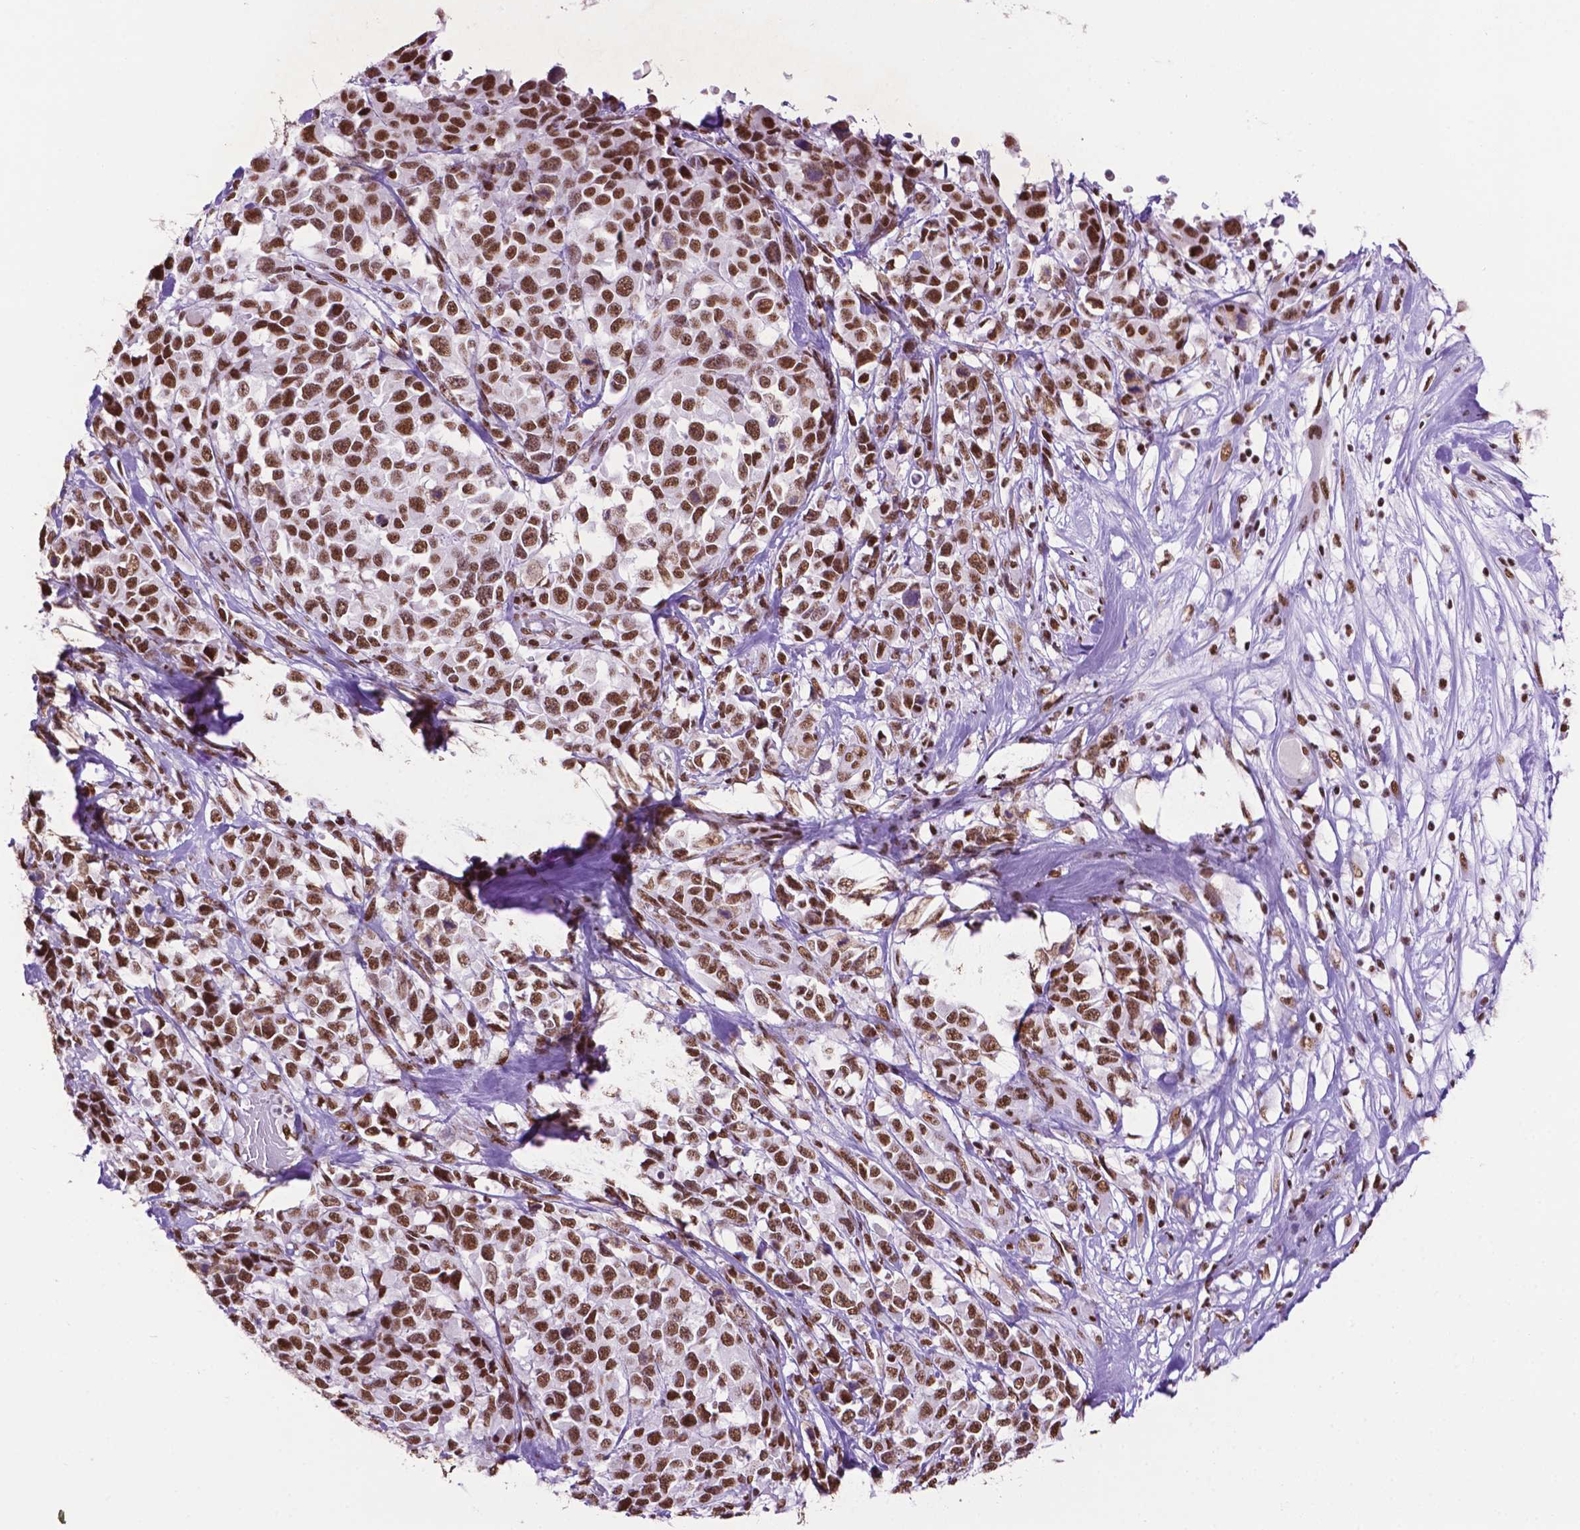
{"staining": {"intensity": "strong", "quantity": ">75%", "location": "nuclear"}, "tissue": "melanoma", "cell_type": "Tumor cells", "image_type": "cancer", "snomed": [{"axis": "morphology", "description": "Malignant melanoma, Metastatic site"}, {"axis": "topography", "description": "Skin"}], "caption": "DAB immunohistochemical staining of malignant melanoma (metastatic site) shows strong nuclear protein staining in approximately >75% of tumor cells. (Brightfield microscopy of DAB IHC at high magnification).", "gene": "CCAR2", "patient": {"sex": "male", "age": 84}}